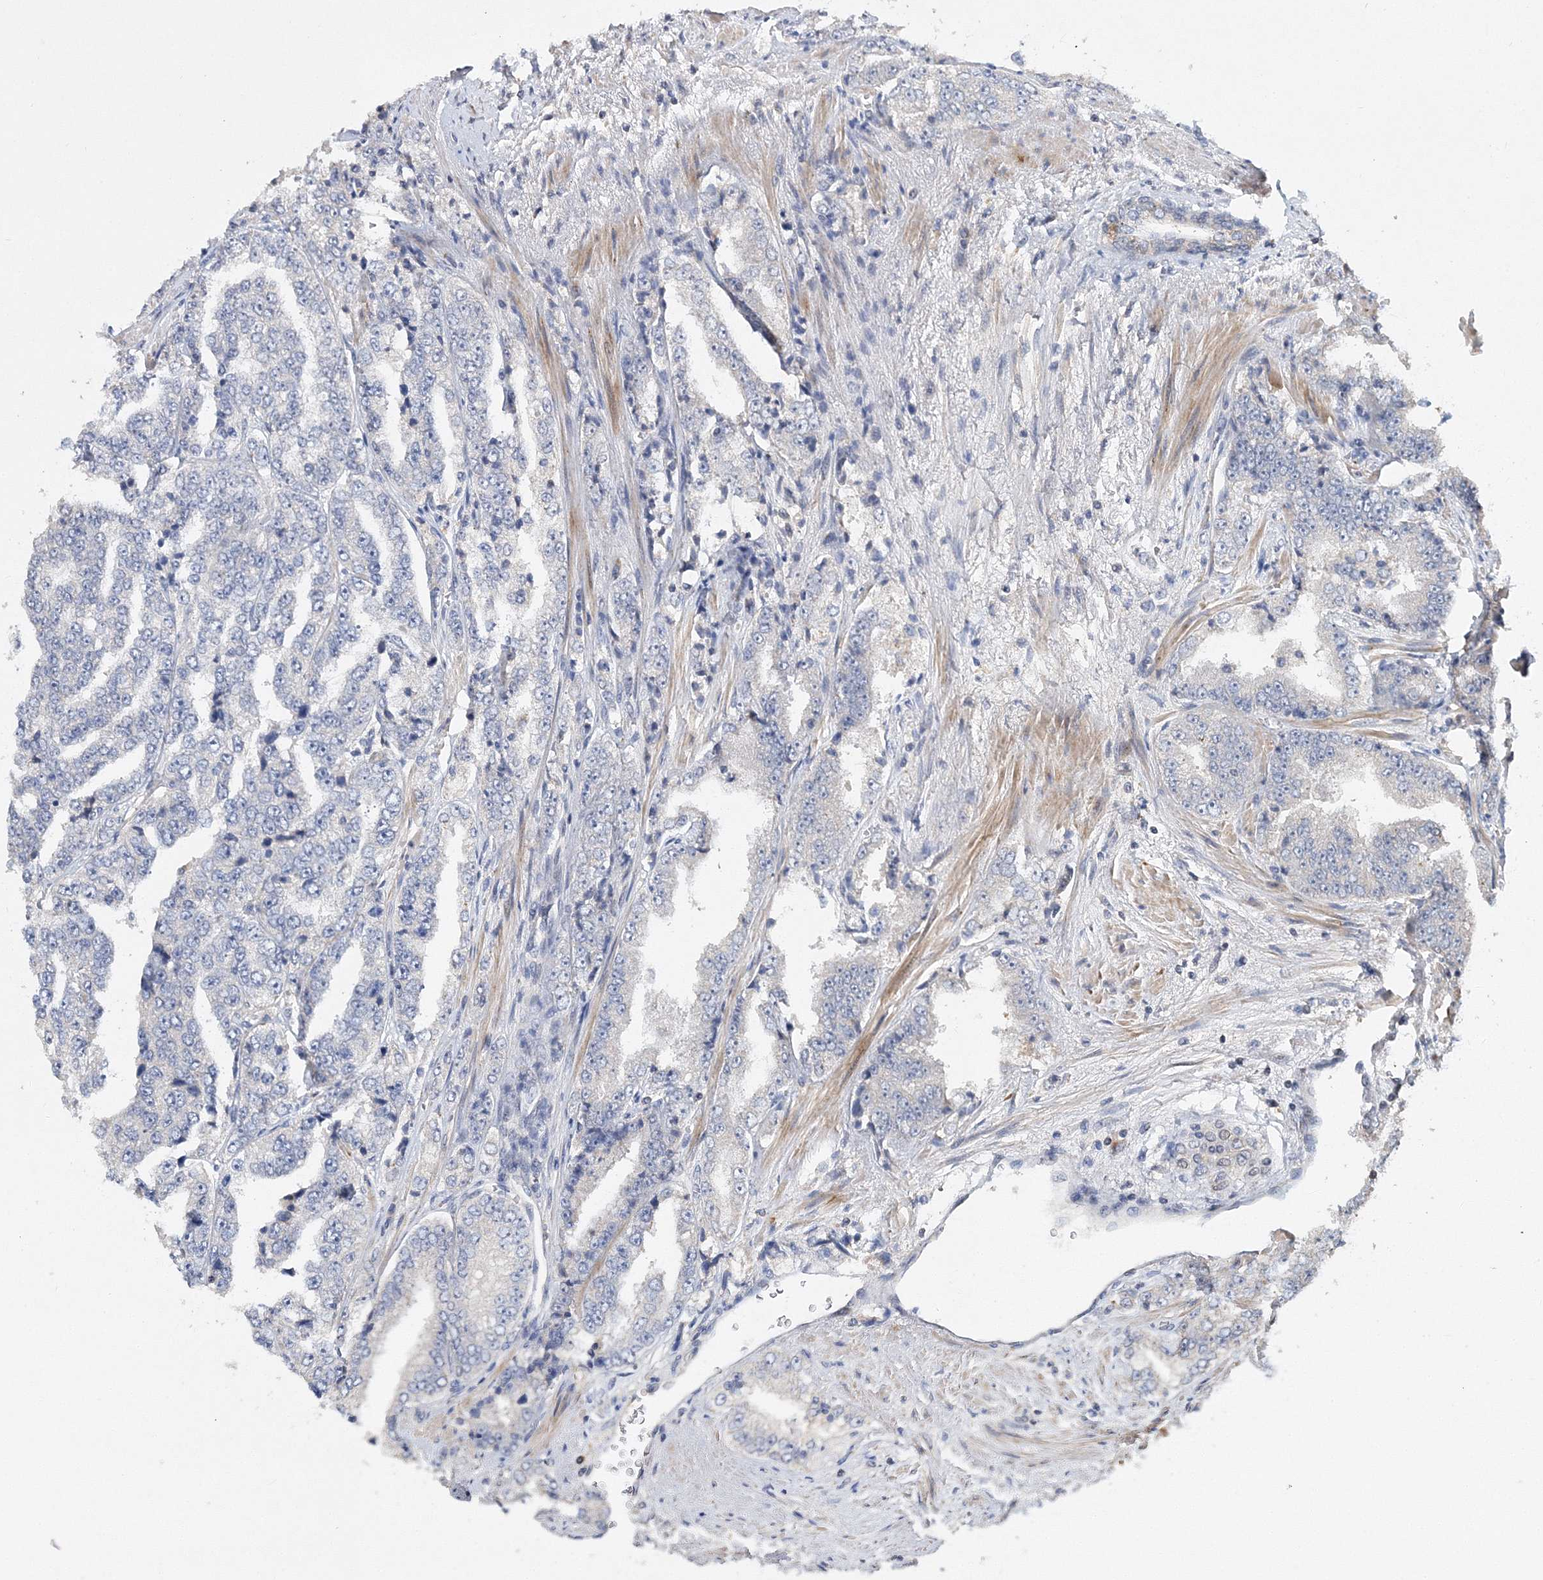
{"staining": {"intensity": "negative", "quantity": "none", "location": "none"}, "tissue": "prostate cancer", "cell_type": "Tumor cells", "image_type": "cancer", "snomed": [{"axis": "morphology", "description": "Adenocarcinoma, High grade"}, {"axis": "topography", "description": "Prostate"}], "caption": "This is an immunohistochemistry (IHC) photomicrograph of human high-grade adenocarcinoma (prostate). There is no expression in tumor cells.", "gene": "GJB5", "patient": {"sex": "male", "age": 71}}